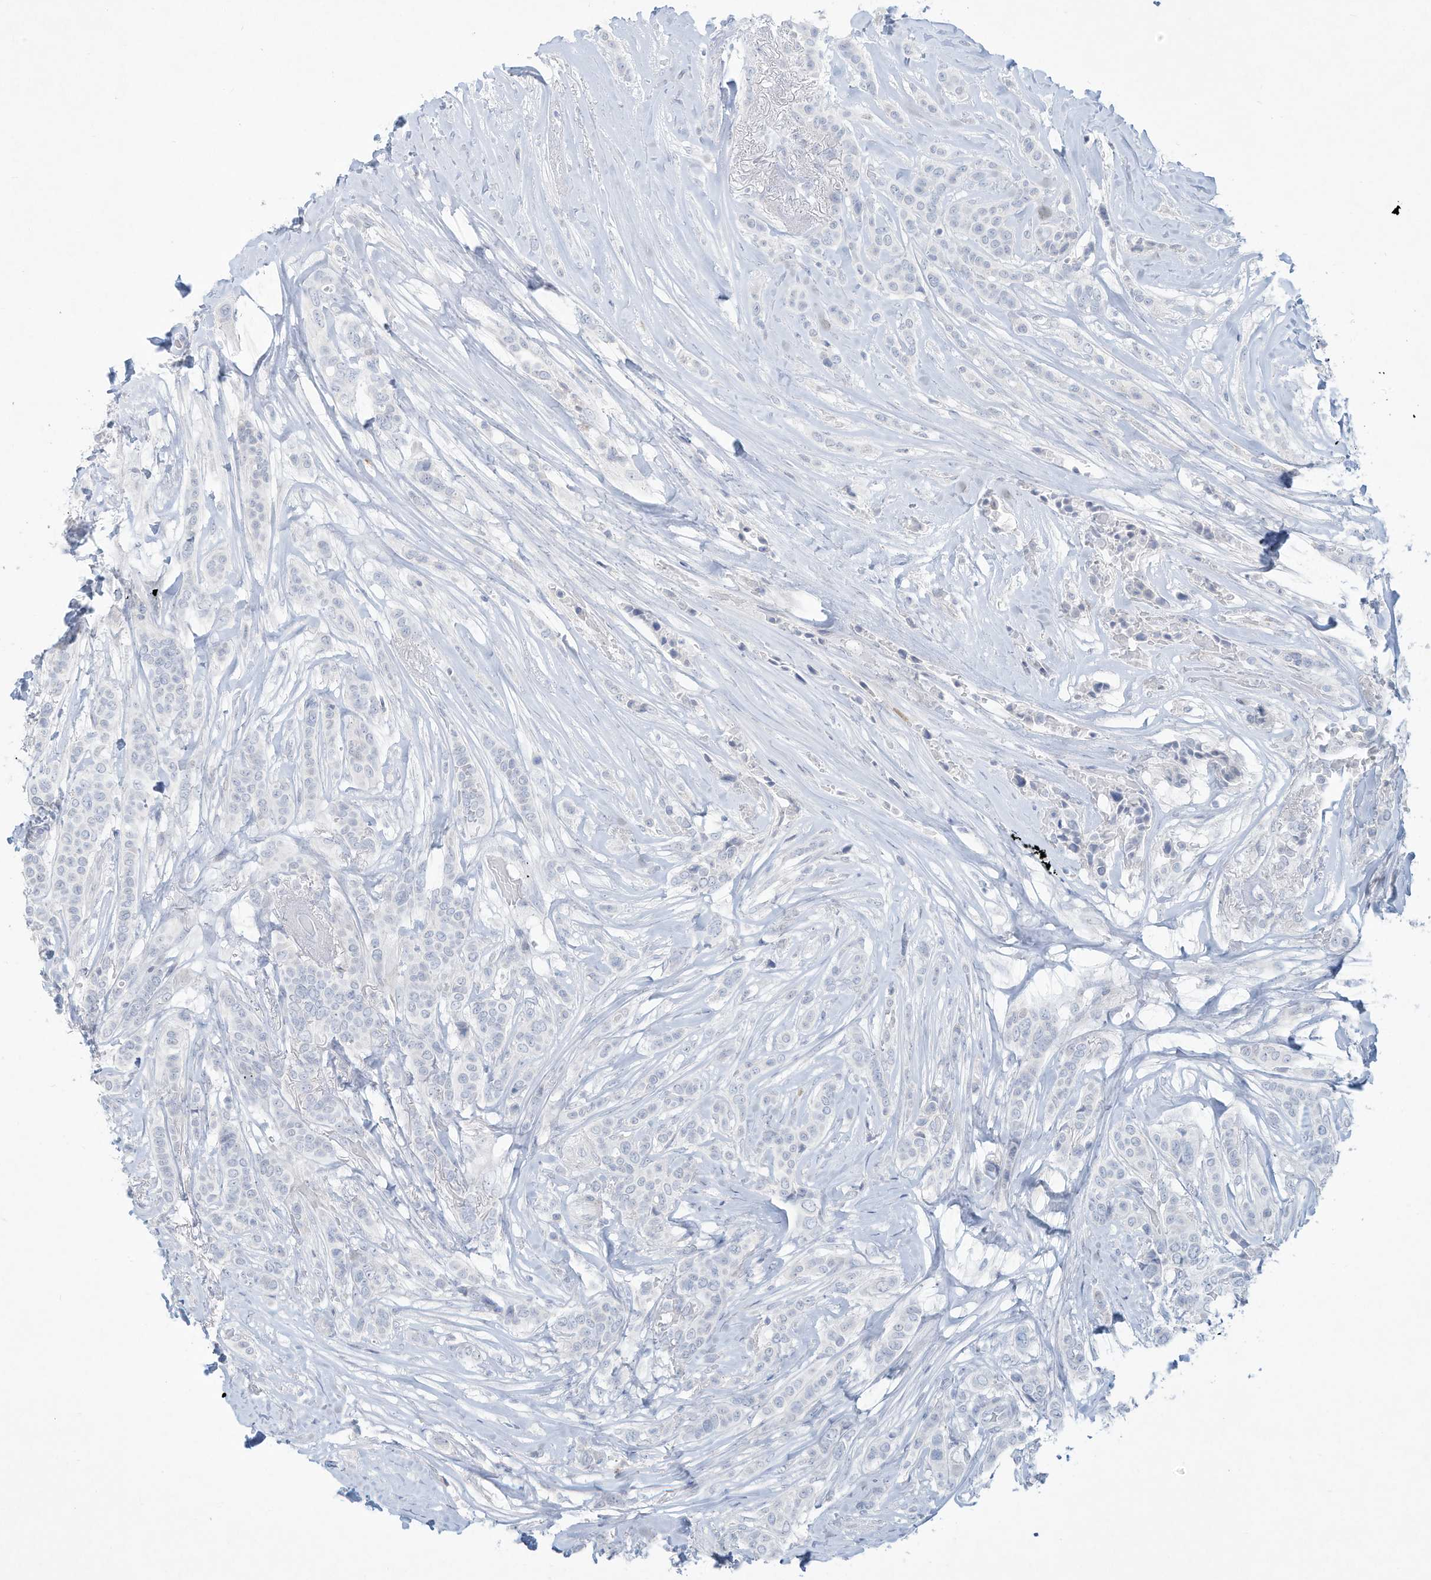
{"staining": {"intensity": "negative", "quantity": "none", "location": "none"}, "tissue": "breast cancer", "cell_type": "Tumor cells", "image_type": "cancer", "snomed": [{"axis": "morphology", "description": "Lobular carcinoma"}, {"axis": "topography", "description": "Breast"}], "caption": "Protein analysis of breast lobular carcinoma demonstrates no significant staining in tumor cells.", "gene": "PAX6", "patient": {"sex": "female", "age": 51}}